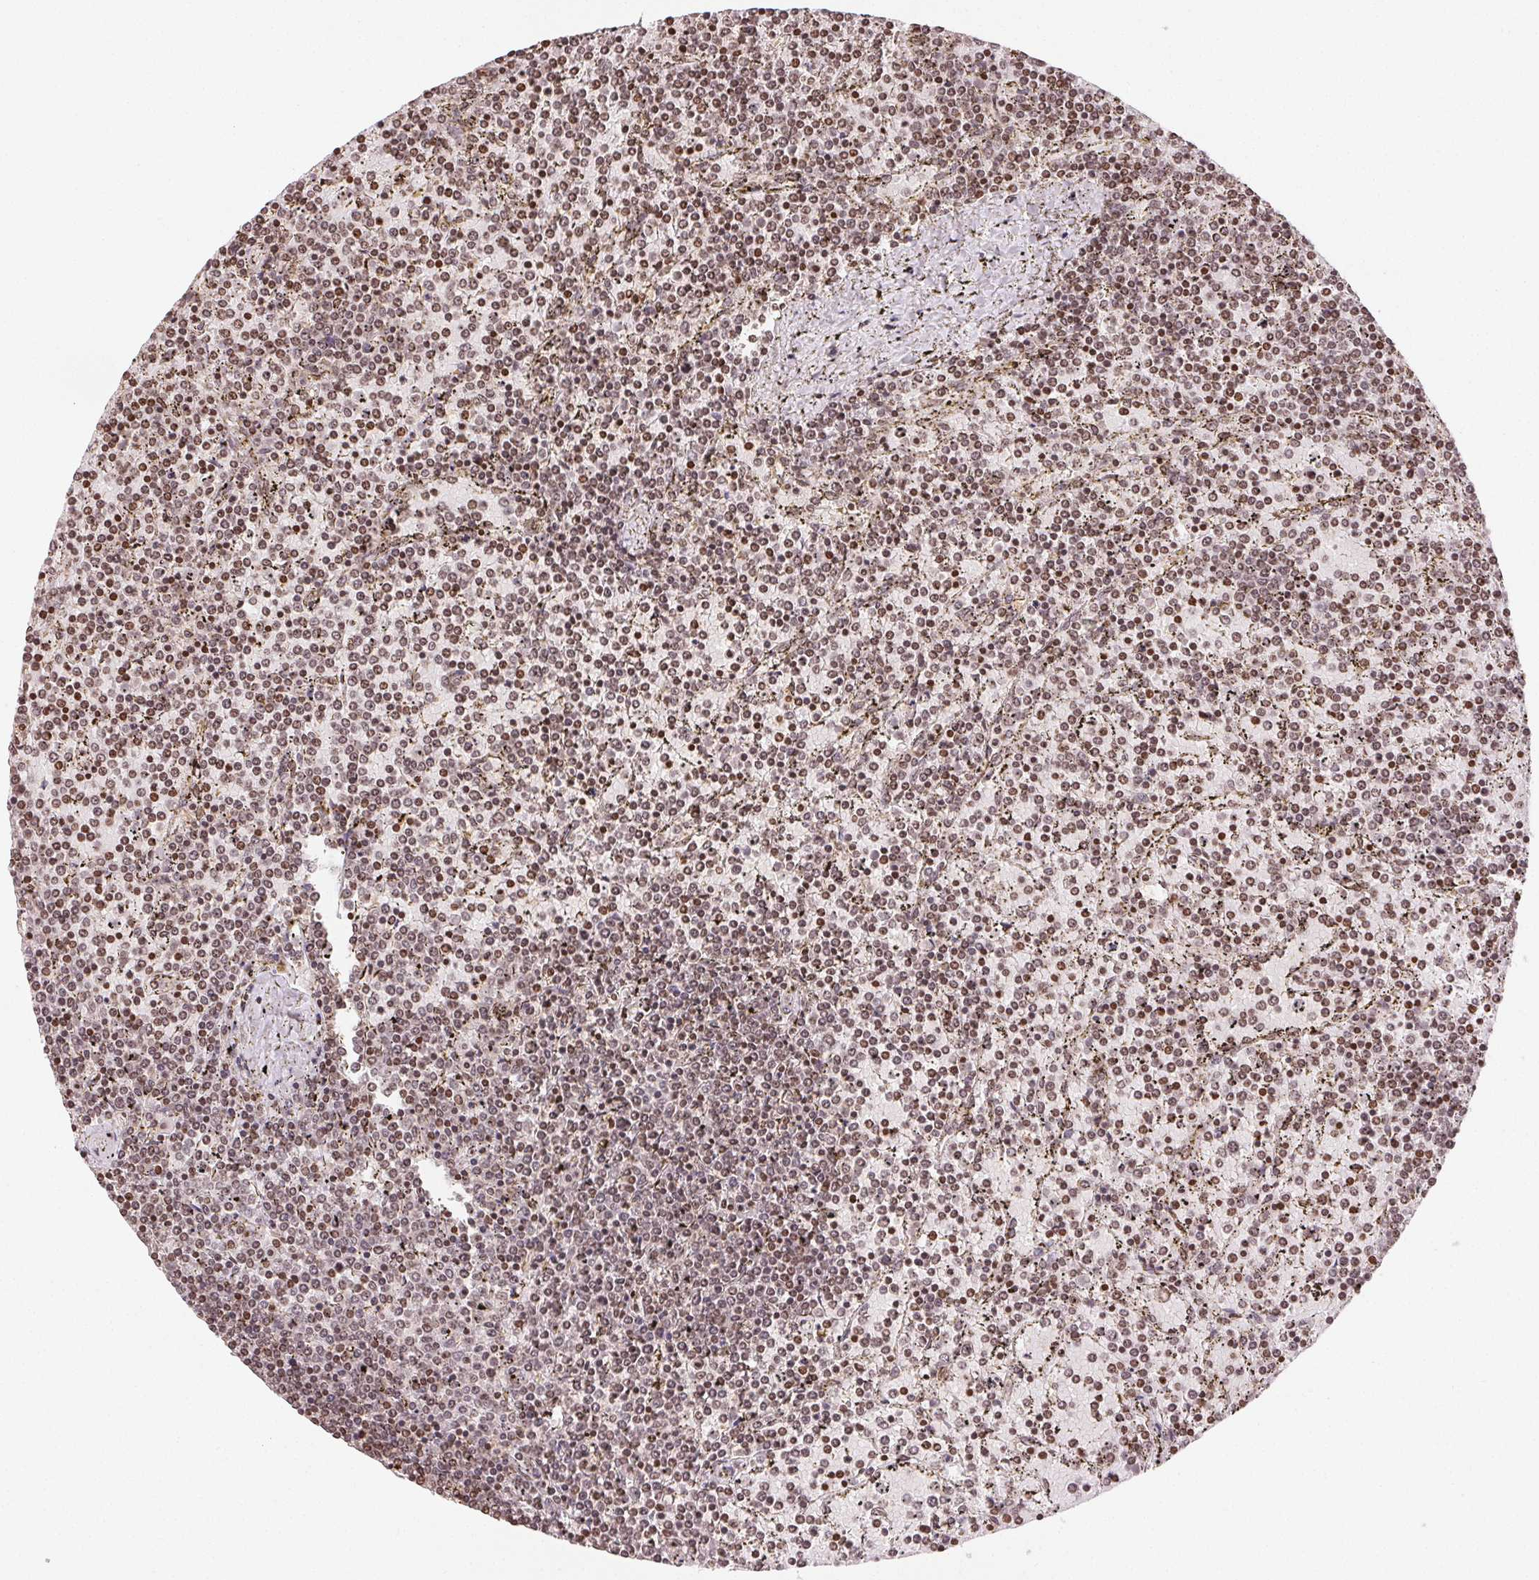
{"staining": {"intensity": "moderate", "quantity": ">75%", "location": "nuclear"}, "tissue": "lymphoma", "cell_type": "Tumor cells", "image_type": "cancer", "snomed": [{"axis": "morphology", "description": "Malignant lymphoma, non-Hodgkin's type, Low grade"}, {"axis": "topography", "description": "Spleen"}], "caption": "Immunohistochemical staining of lymphoma exhibits medium levels of moderate nuclear expression in approximately >75% of tumor cells.", "gene": "MAPKAPK2", "patient": {"sex": "female", "age": 77}}